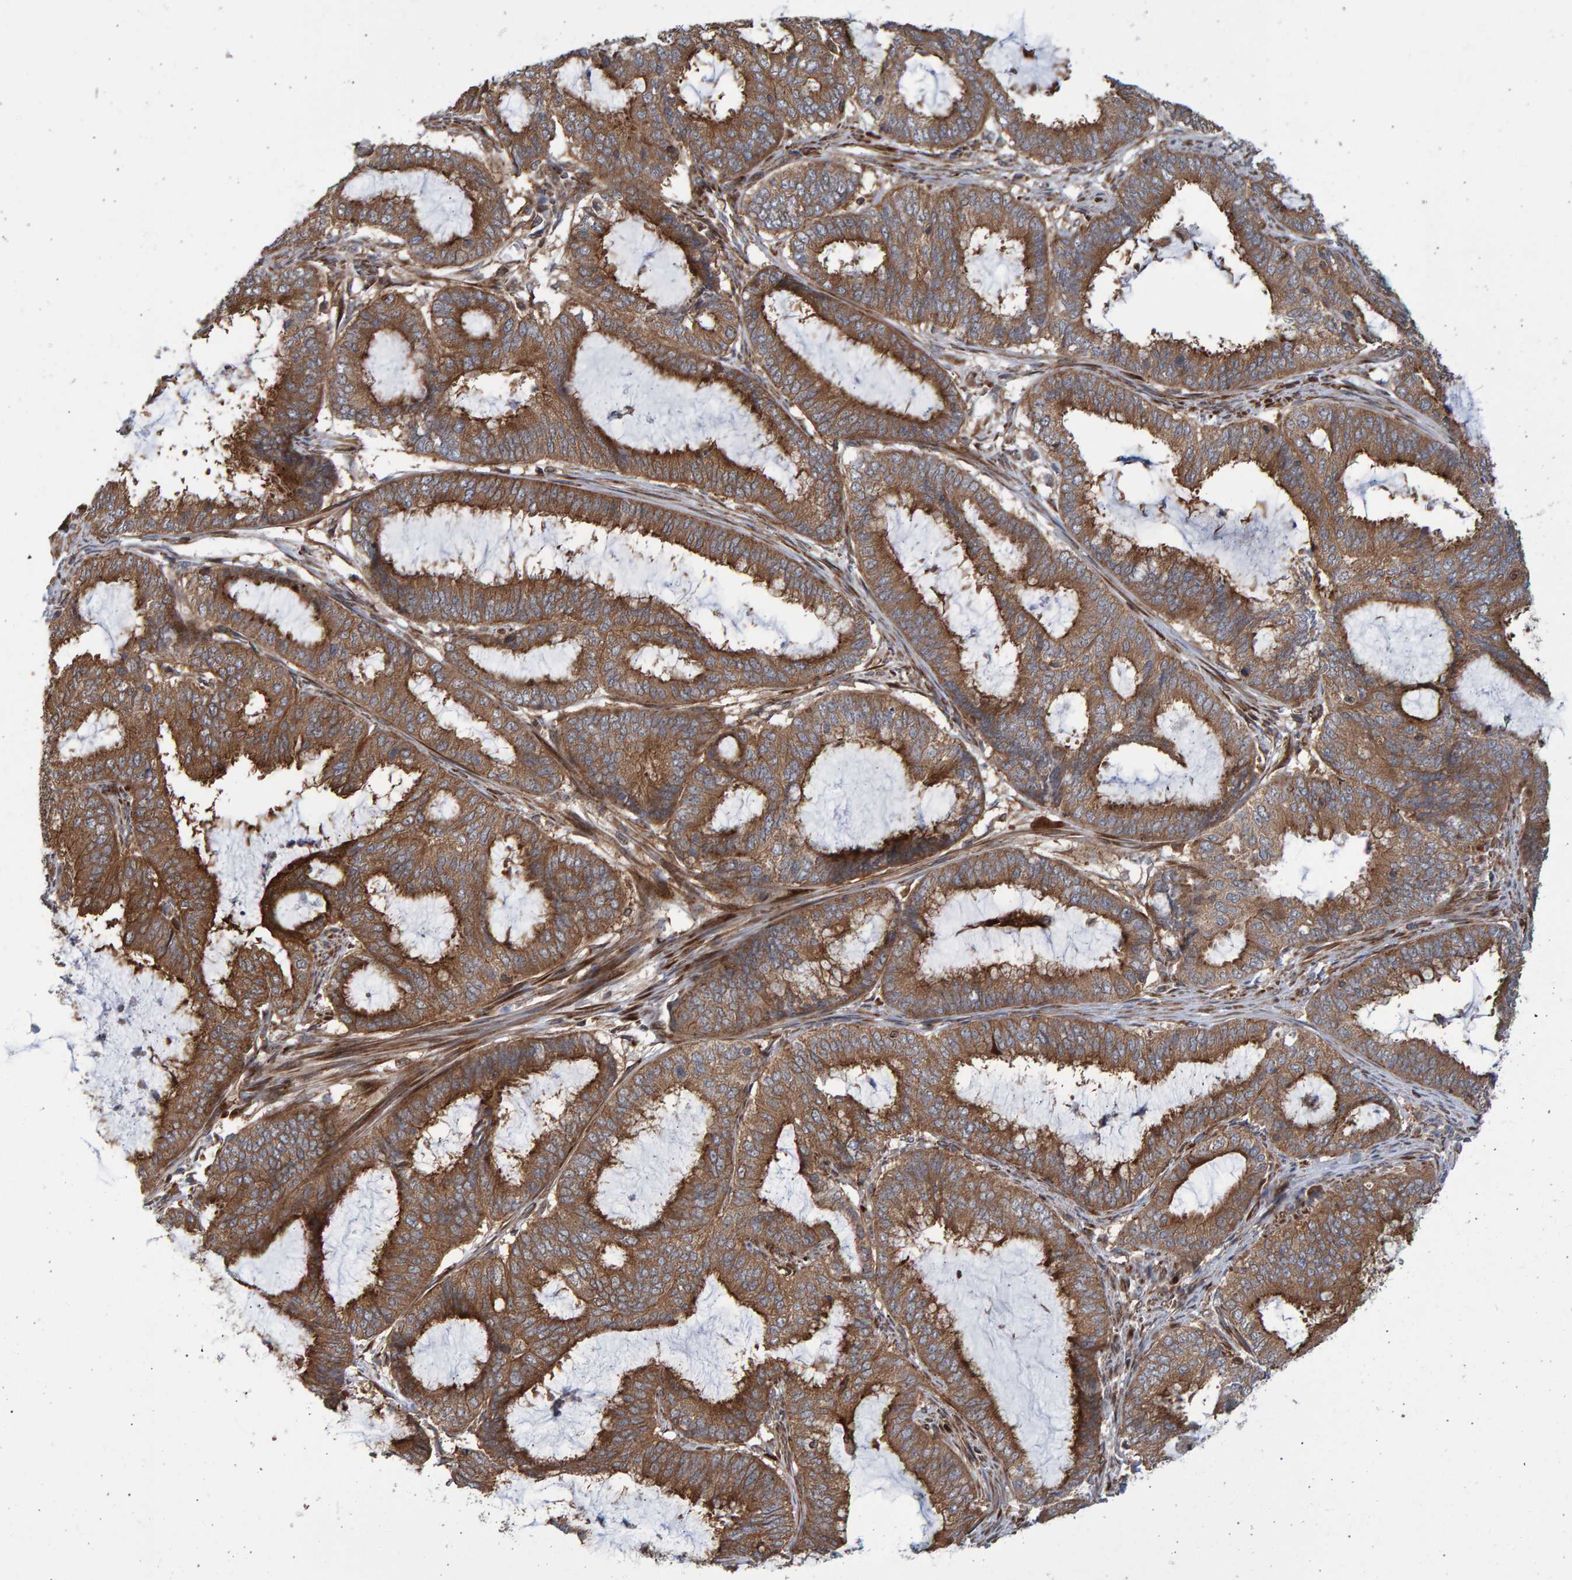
{"staining": {"intensity": "moderate", "quantity": ">75%", "location": "cytoplasmic/membranous"}, "tissue": "endometrial cancer", "cell_type": "Tumor cells", "image_type": "cancer", "snomed": [{"axis": "morphology", "description": "Adenocarcinoma, NOS"}, {"axis": "topography", "description": "Endometrium"}], "caption": "Immunohistochemical staining of human endometrial adenocarcinoma exhibits medium levels of moderate cytoplasmic/membranous protein positivity in approximately >75% of tumor cells.", "gene": "LRBA", "patient": {"sex": "female", "age": 51}}